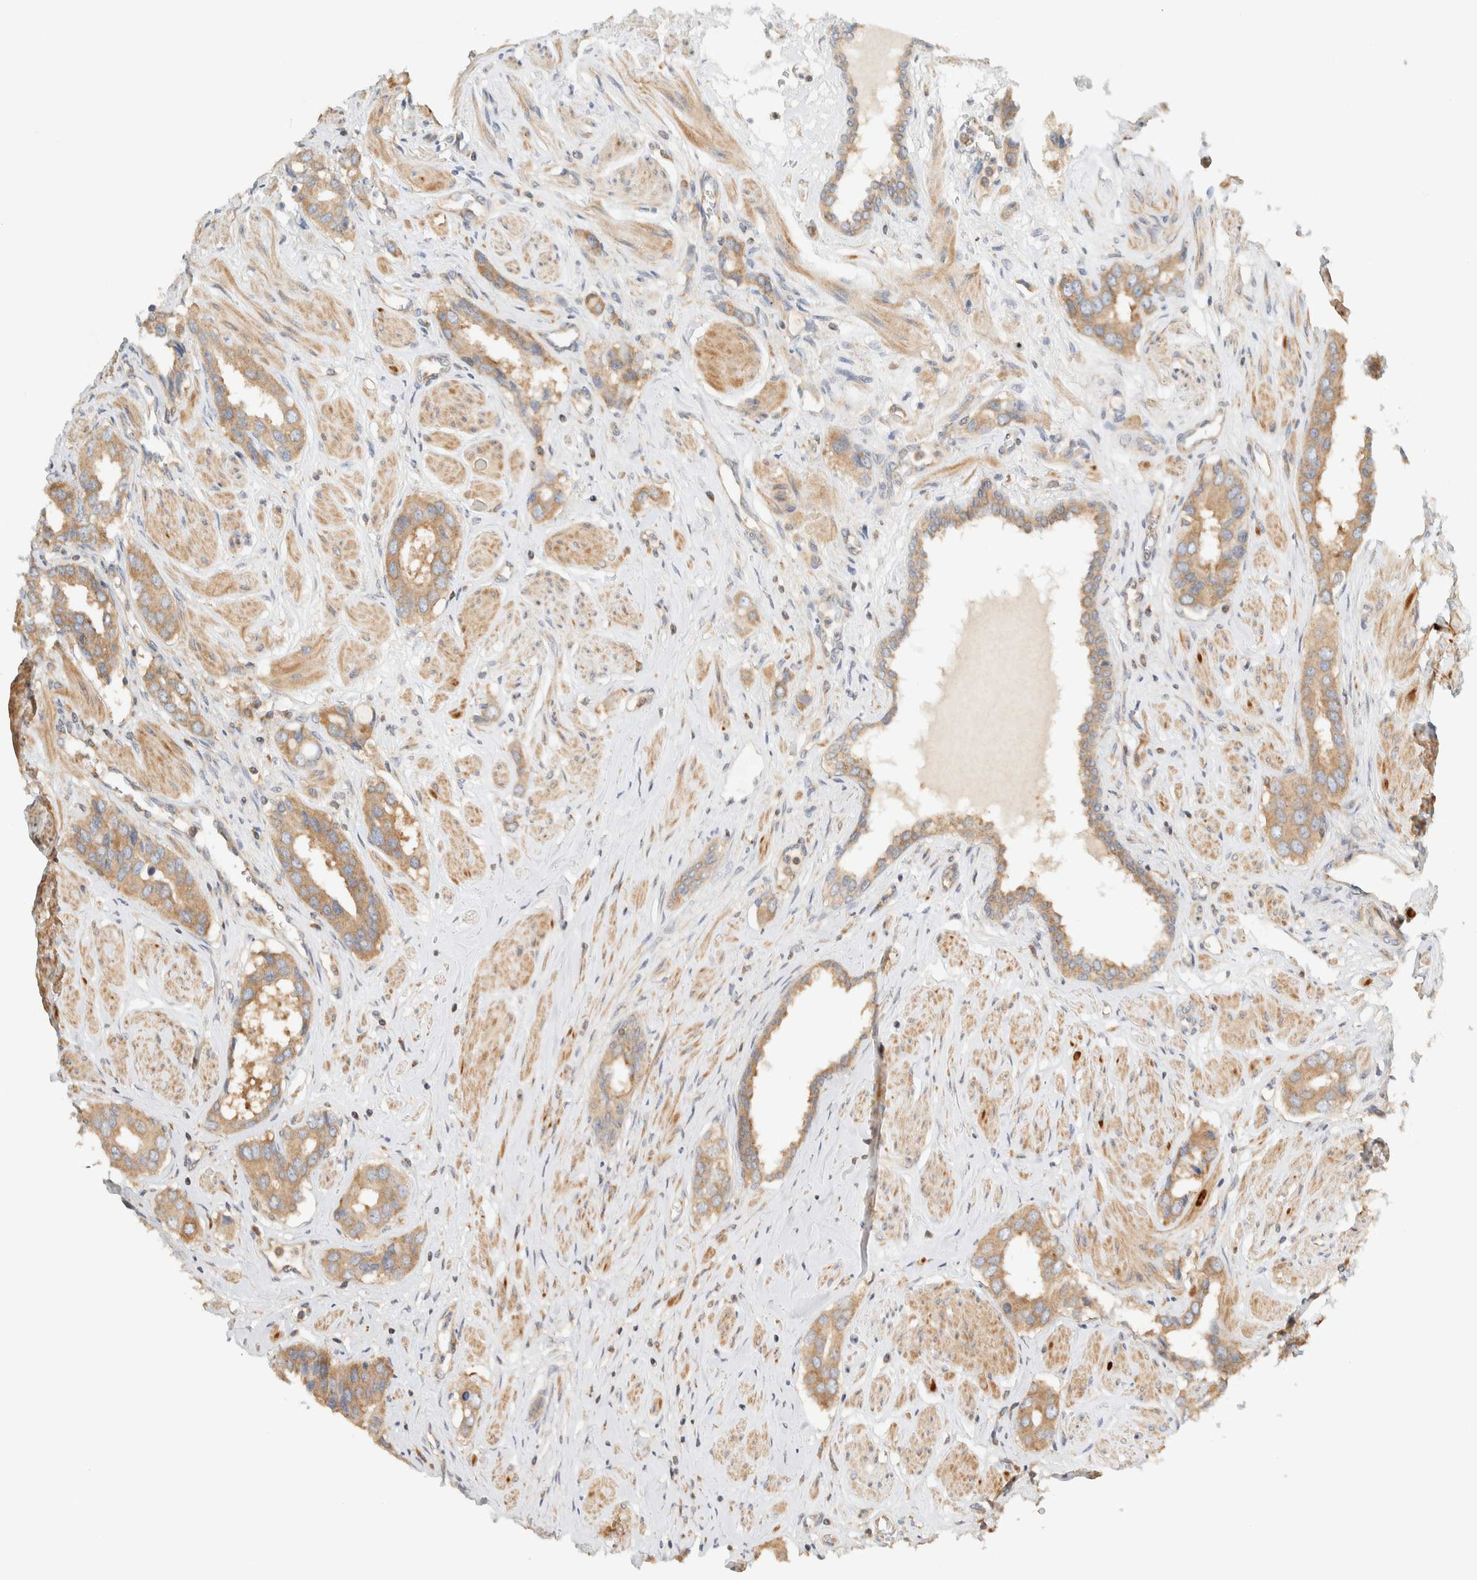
{"staining": {"intensity": "moderate", "quantity": ">75%", "location": "cytoplasmic/membranous"}, "tissue": "prostate cancer", "cell_type": "Tumor cells", "image_type": "cancer", "snomed": [{"axis": "morphology", "description": "Adenocarcinoma, High grade"}, {"axis": "topography", "description": "Prostate"}], "caption": "About >75% of tumor cells in human high-grade adenocarcinoma (prostate) show moderate cytoplasmic/membranous protein expression as visualized by brown immunohistochemical staining.", "gene": "ARFGEF1", "patient": {"sex": "male", "age": 52}}